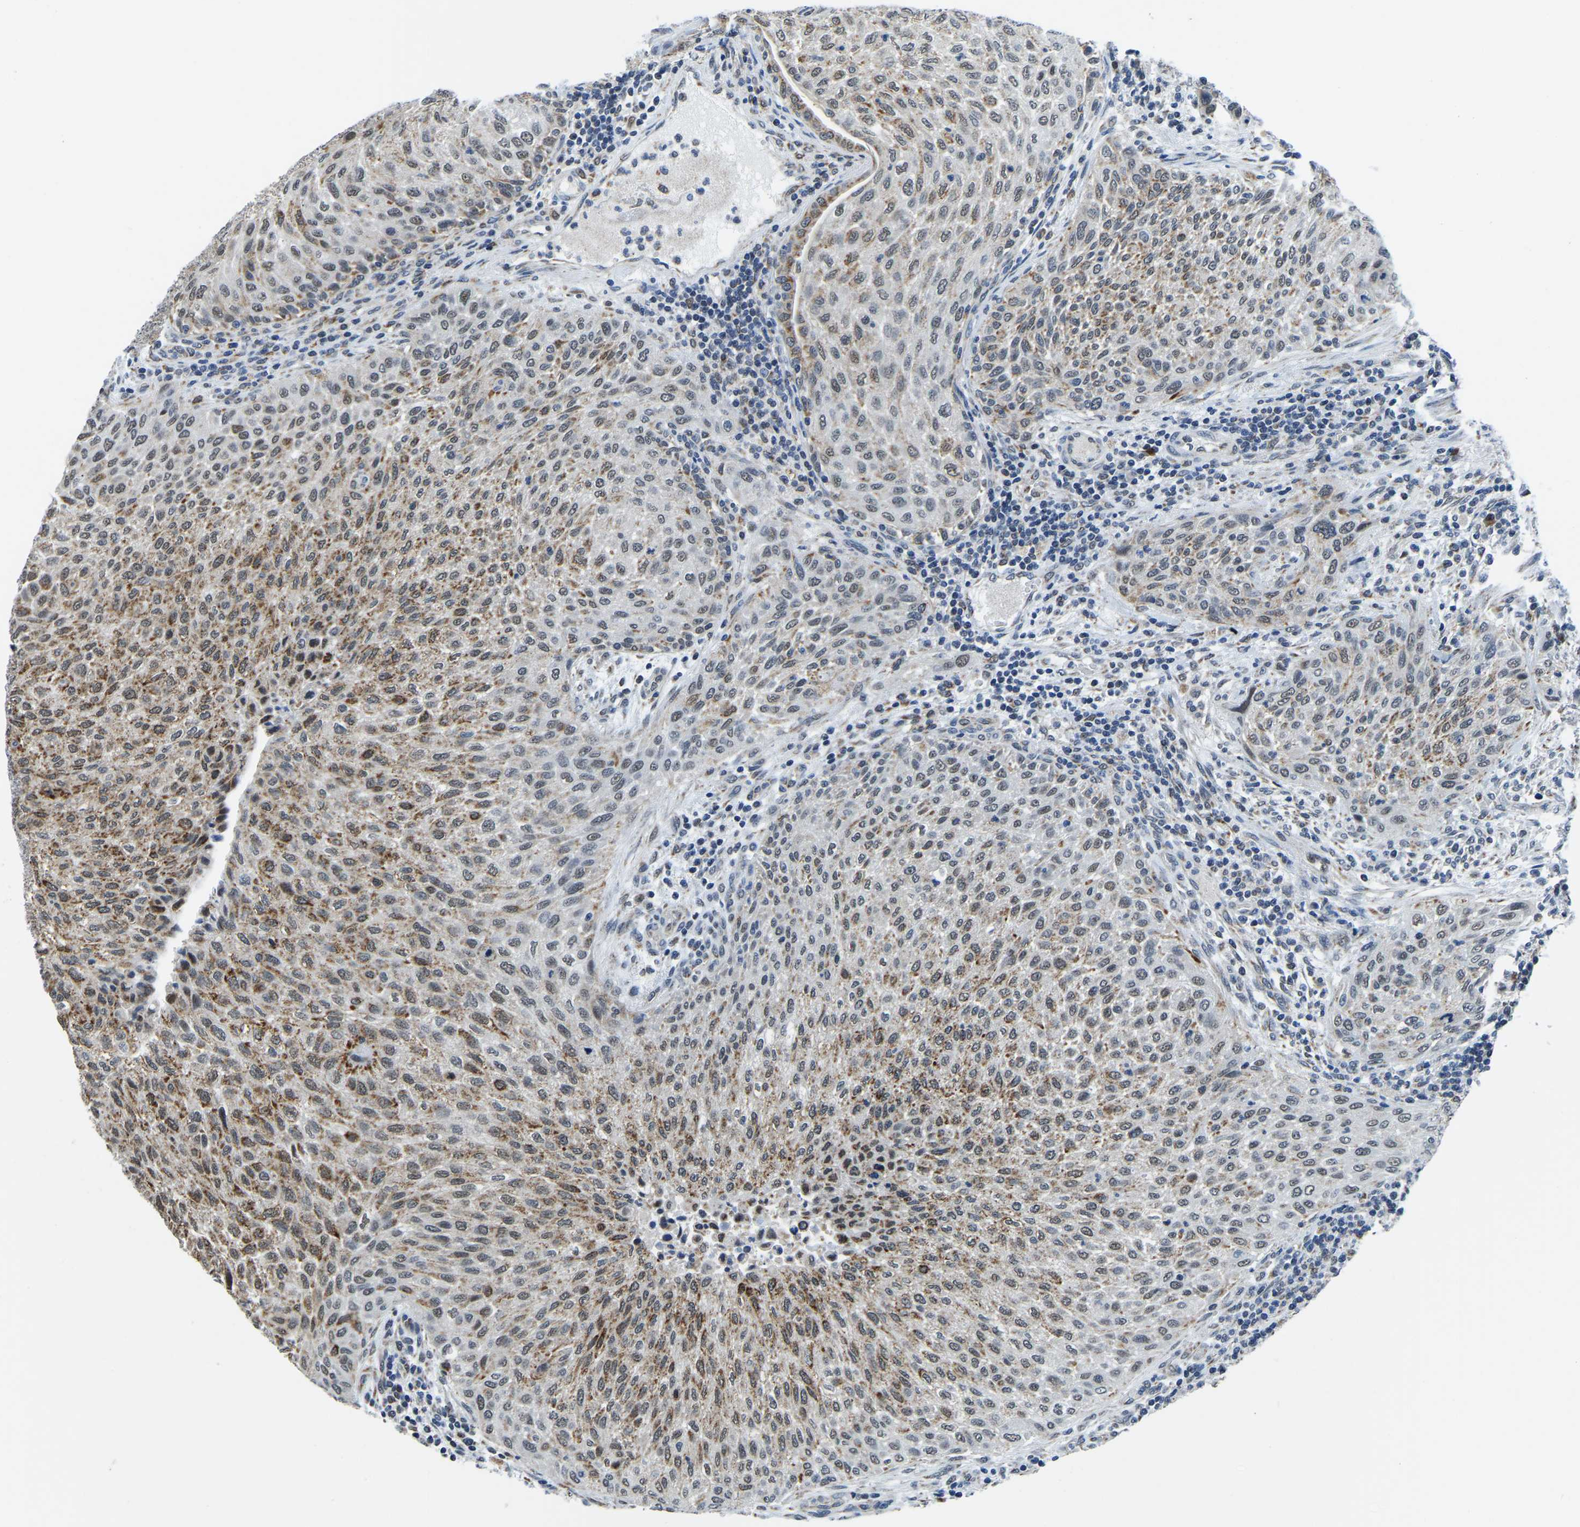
{"staining": {"intensity": "moderate", "quantity": ">75%", "location": "cytoplasmic/membranous,nuclear"}, "tissue": "urothelial cancer", "cell_type": "Tumor cells", "image_type": "cancer", "snomed": [{"axis": "morphology", "description": "Urothelial carcinoma, Low grade"}, {"axis": "morphology", "description": "Urothelial carcinoma, High grade"}, {"axis": "topography", "description": "Urinary bladder"}], "caption": "Tumor cells show medium levels of moderate cytoplasmic/membranous and nuclear positivity in approximately >75% of cells in human low-grade urothelial carcinoma.", "gene": "BNIP3L", "patient": {"sex": "male", "age": 35}}